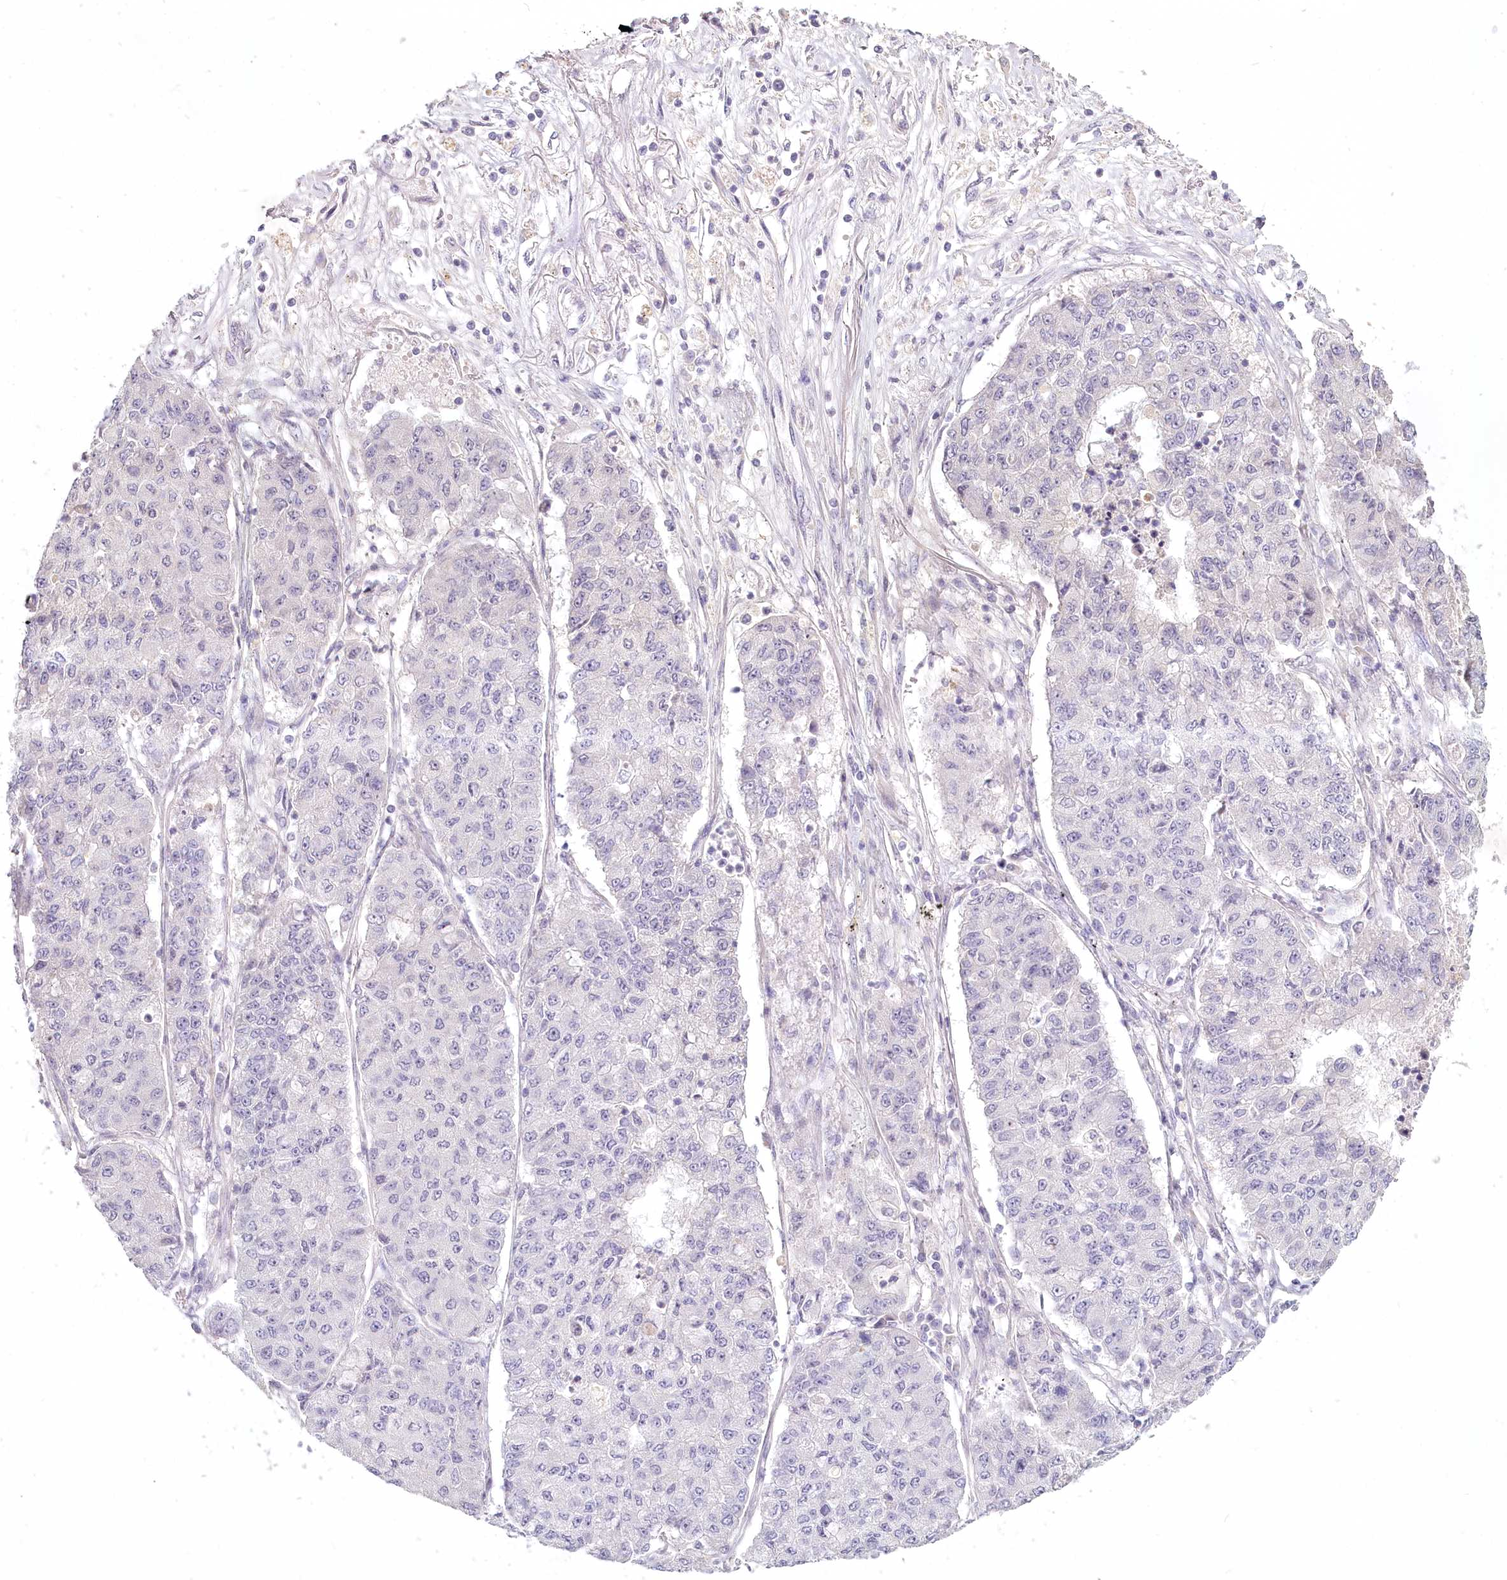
{"staining": {"intensity": "negative", "quantity": "none", "location": "none"}, "tissue": "lung cancer", "cell_type": "Tumor cells", "image_type": "cancer", "snomed": [{"axis": "morphology", "description": "Squamous cell carcinoma, NOS"}, {"axis": "topography", "description": "Lung"}], "caption": "This is a photomicrograph of immunohistochemistry staining of lung squamous cell carcinoma, which shows no expression in tumor cells. (DAB (3,3'-diaminobenzidine) immunohistochemistry, high magnification).", "gene": "USP11", "patient": {"sex": "male", "age": 74}}